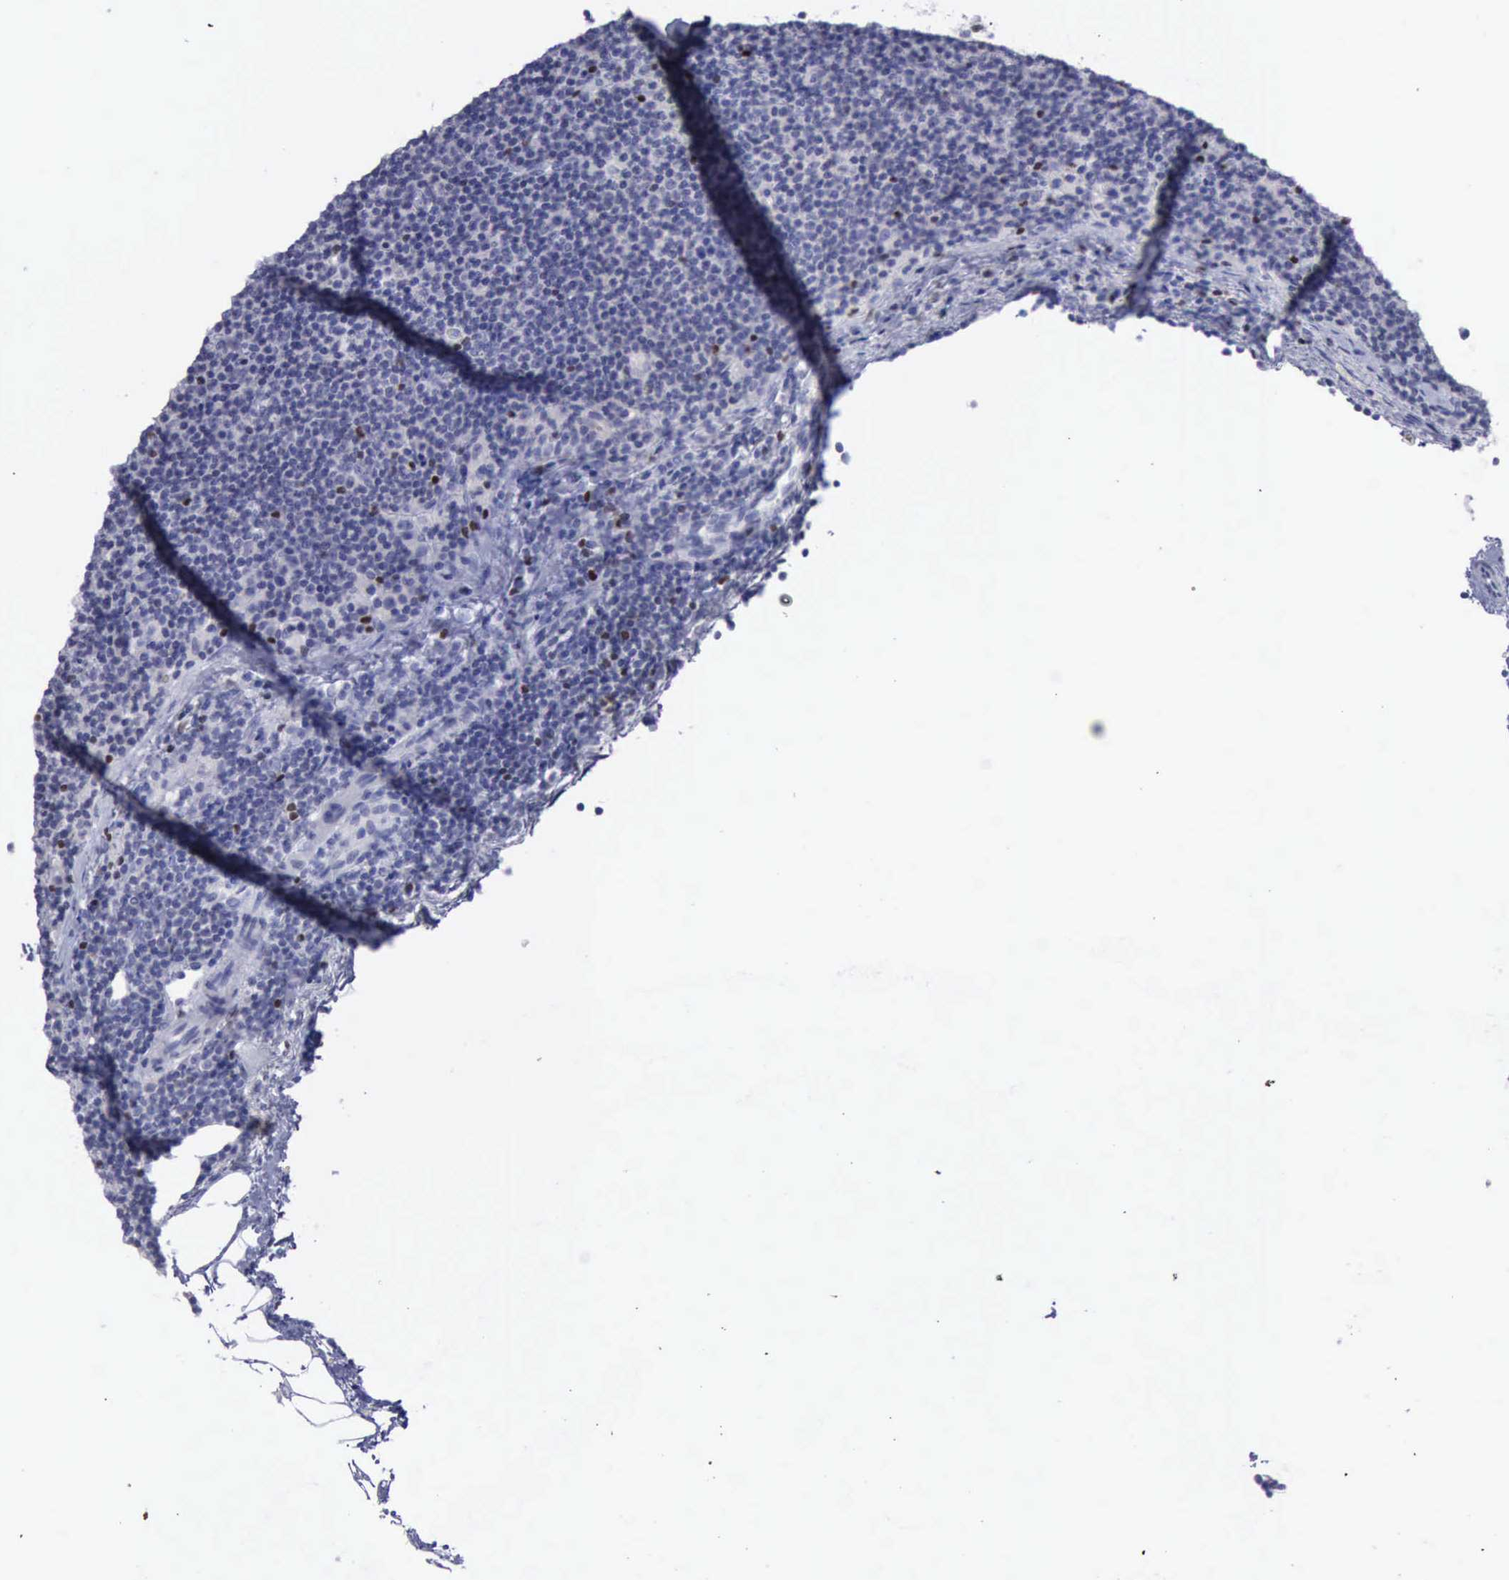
{"staining": {"intensity": "negative", "quantity": "none", "location": "none"}, "tissue": "lymphoma", "cell_type": "Tumor cells", "image_type": "cancer", "snomed": [{"axis": "morphology", "description": "Malignant lymphoma, non-Hodgkin's type, Low grade"}, {"axis": "topography", "description": "Lymph node"}], "caption": "Immunohistochemical staining of lymphoma displays no significant staining in tumor cells.", "gene": "SATB2", "patient": {"sex": "female", "age": 69}}